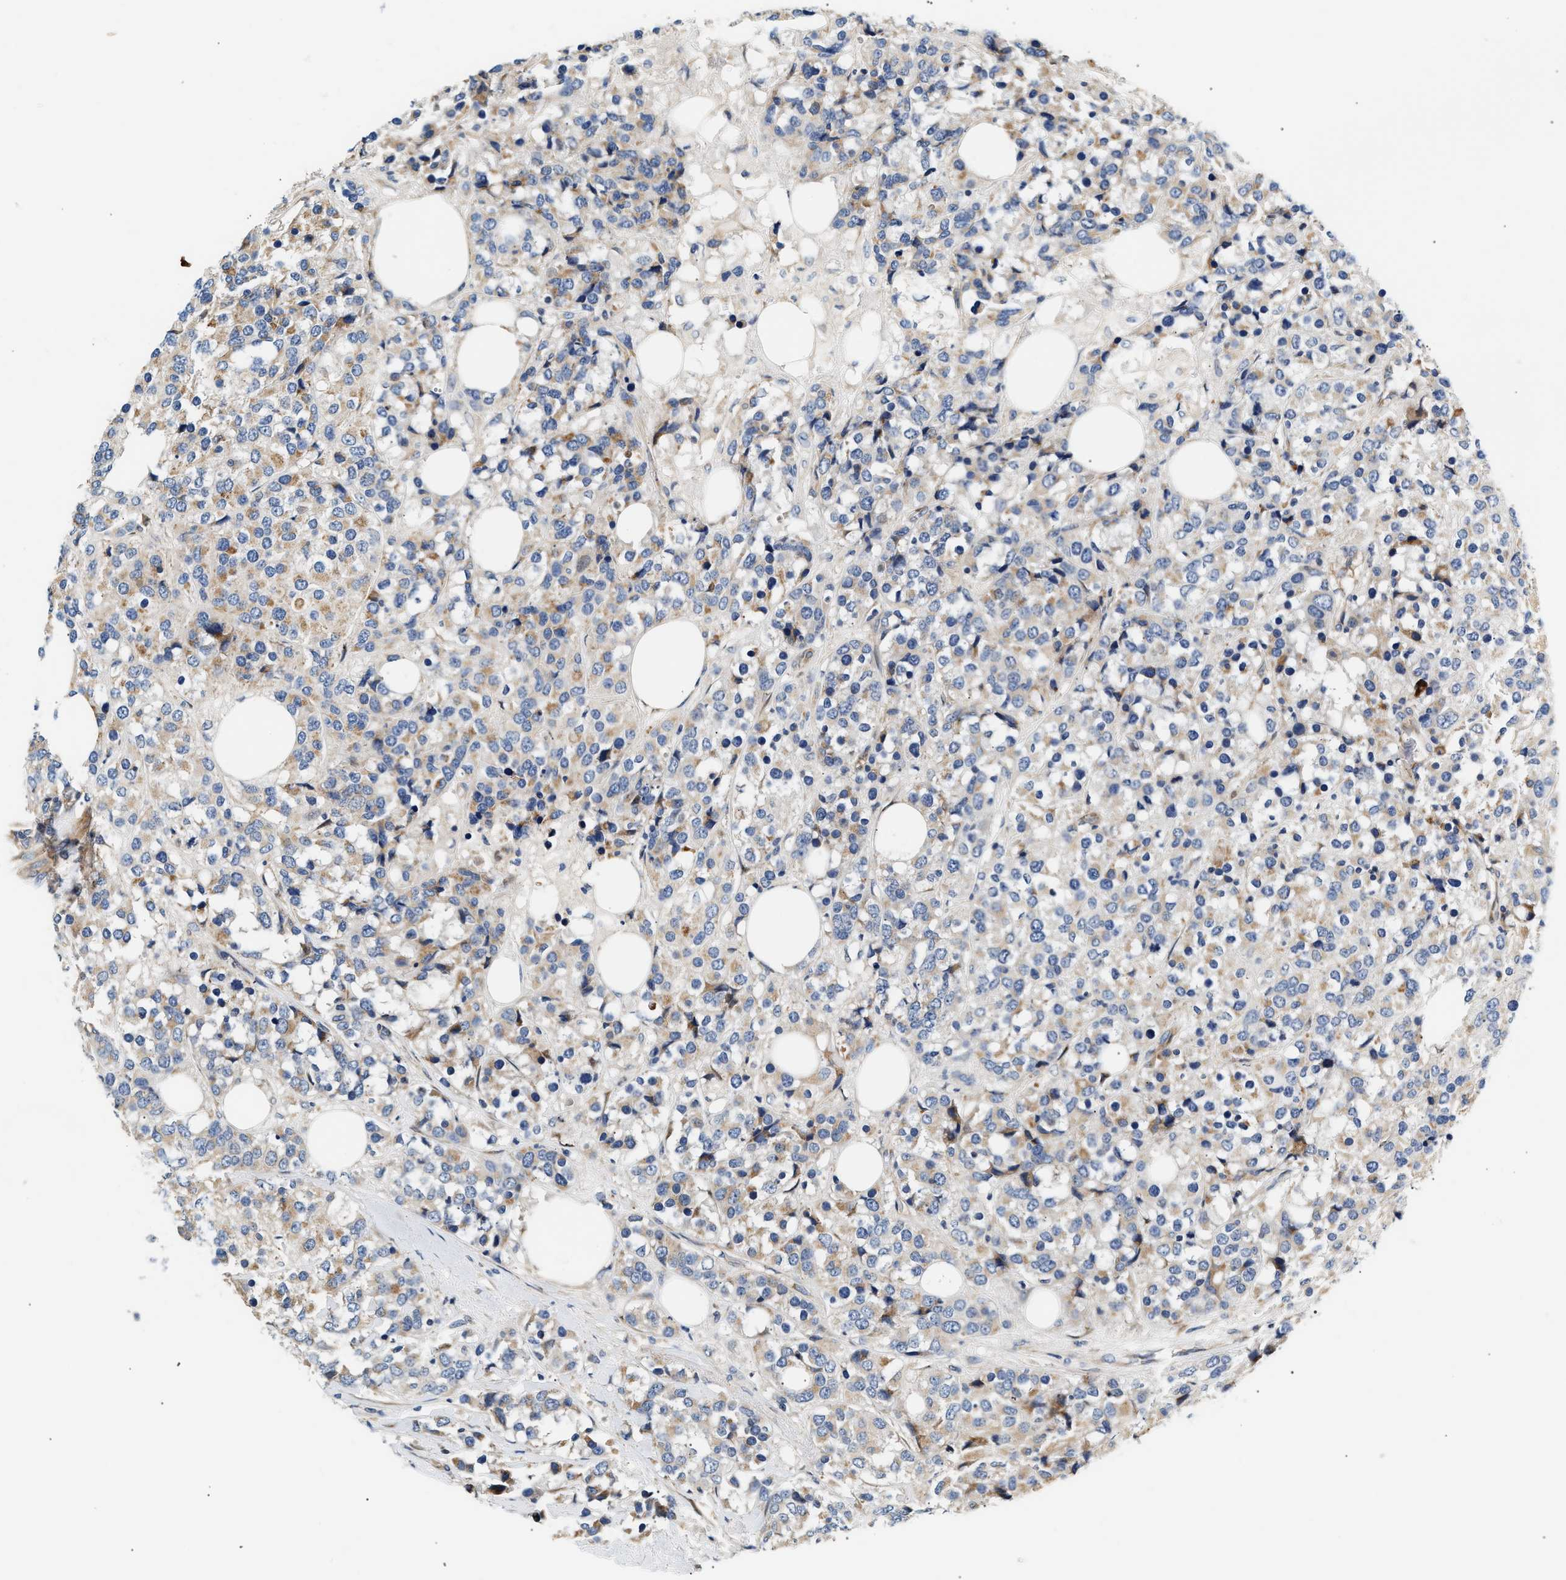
{"staining": {"intensity": "moderate", "quantity": "<25%", "location": "cytoplasmic/membranous"}, "tissue": "breast cancer", "cell_type": "Tumor cells", "image_type": "cancer", "snomed": [{"axis": "morphology", "description": "Lobular carcinoma"}, {"axis": "topography", "description": "Breast"}], "caption": "Moderate cytoplasmic/membranous positivity is identified in approximately <25% of tumor cells in lobular carcinoma (breast). Nuclei are stained in blue.", "gene": "IFT74", "patient": {"sex": "female", "age": 59}}